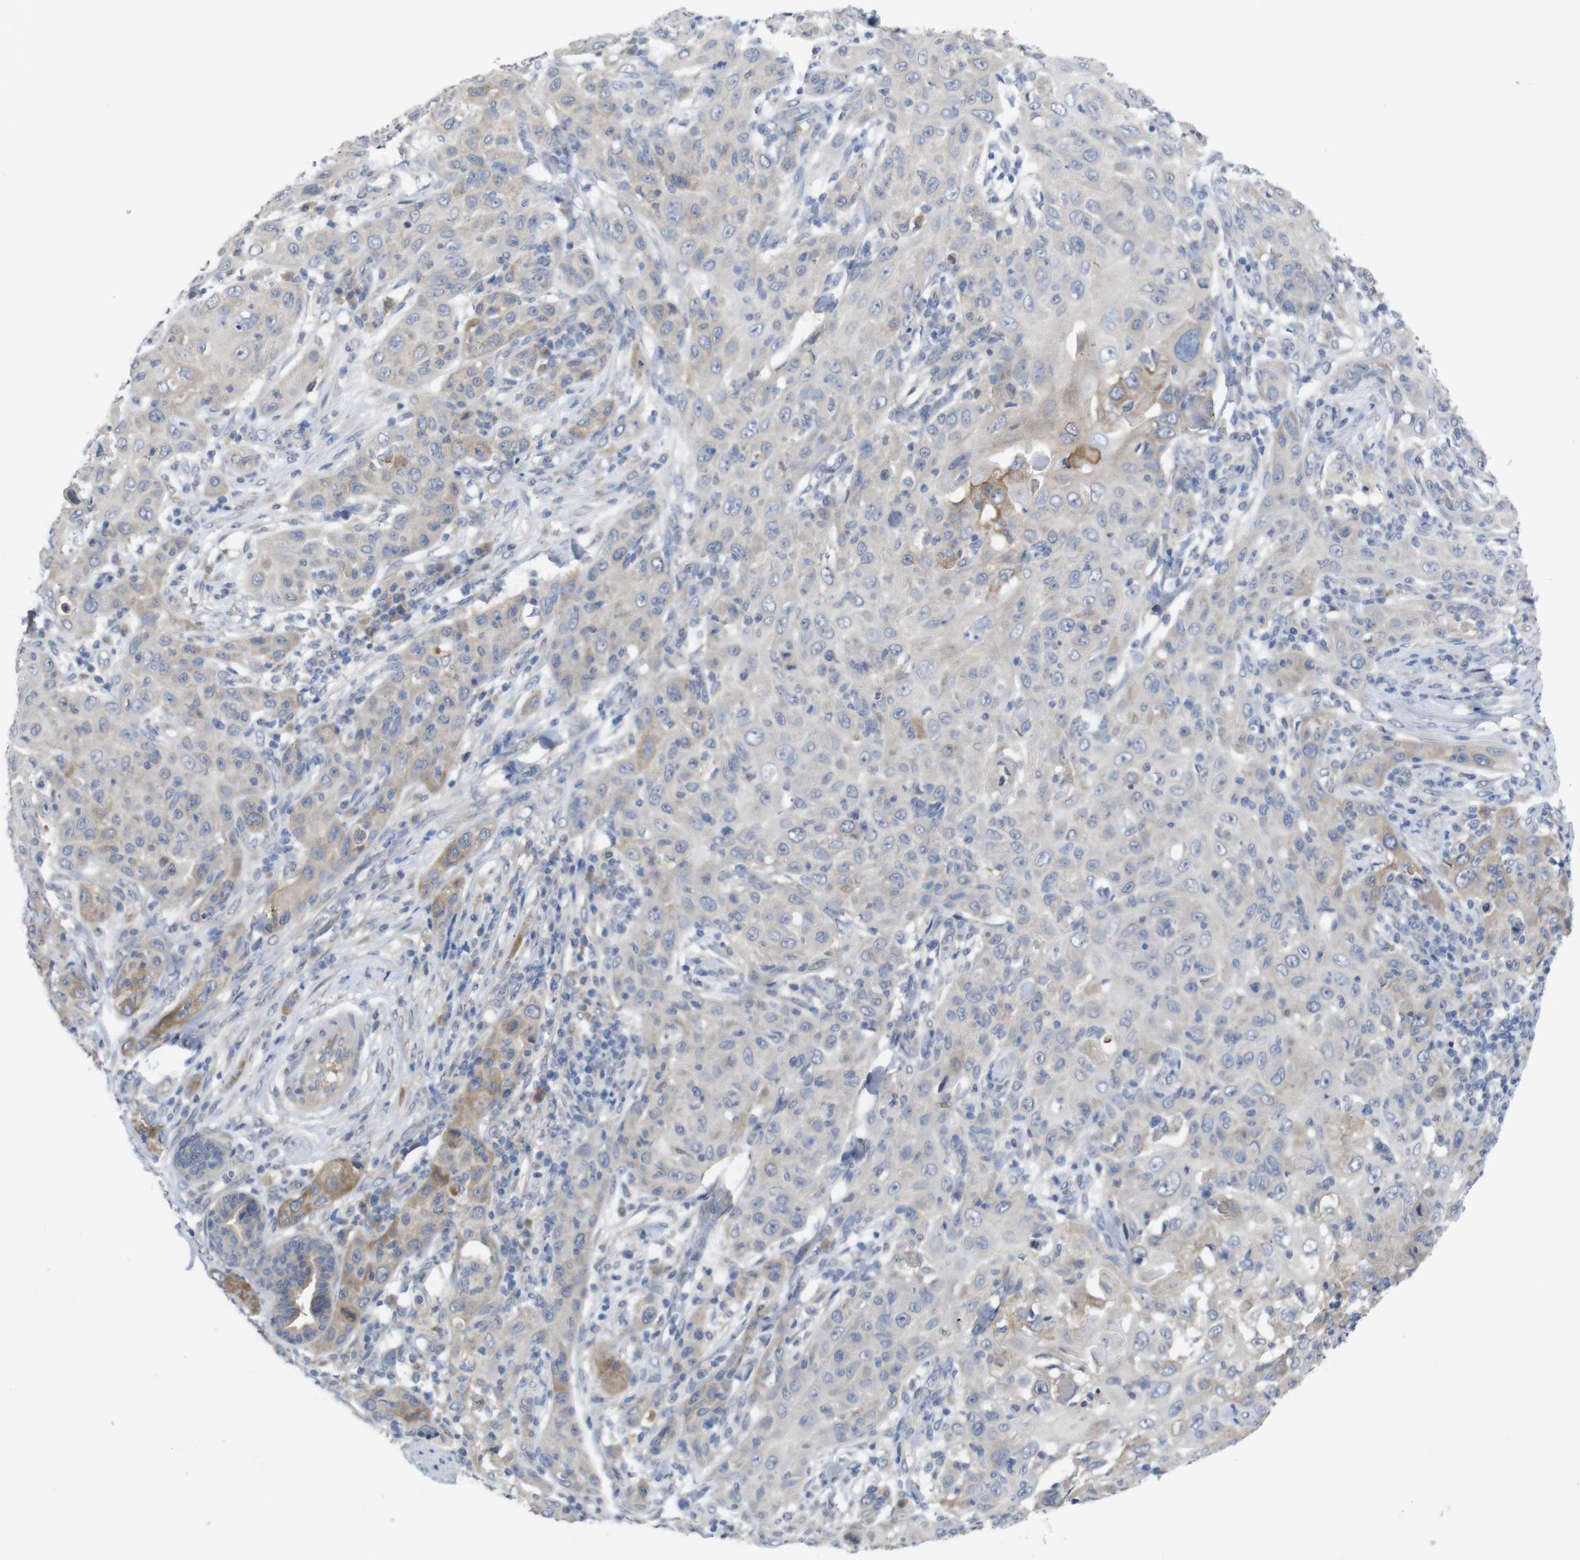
{"staining": {"intensity": "moderate", "quantity": "<25%", "location": "cytoplasmic/membranous"}, "tissue": "skin cancer", "cell_type": "Tumor cells", "image_type": "cancer", "snomed": [{"axis": "morphology", "description": "Squamous cell carcinoma, NOS"}, {"axis": "topography", "description": "Skin"}], "caption": "Skin squamous cell carcinoma tissue demonstrates moderate cytoplasmic/membranous positivity in approximately <25% of tumor cells, visualized by immunohistochemistry.", "gene": "BCAR3", "patient": {"sex": "female", "age": 88}}